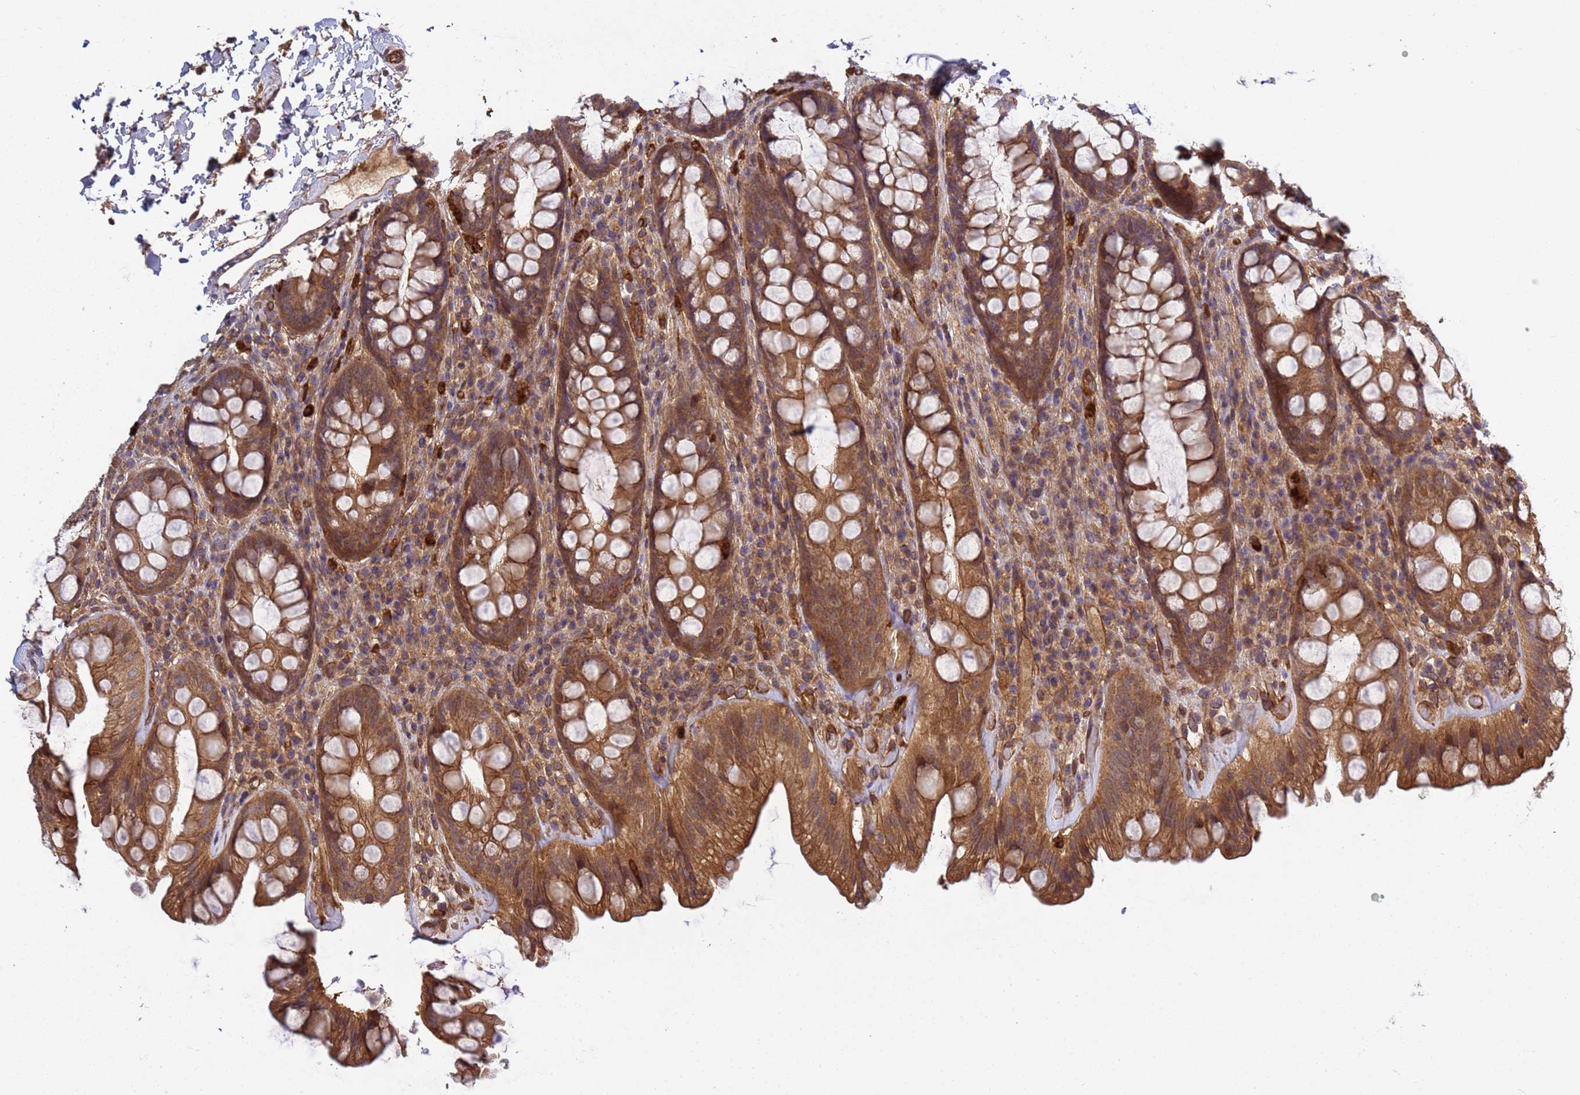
{"staining": {"intensity": "strong", "quantity": ">75%", "location": "cytoplasmic/membranous"}, "tissue": "rectum", "cell_type": "Glandular cells", "image_type": "normal", "snomed": [{"axis": "morphology", "description": "Normal tissue, NOS"}, {"axis": "topography", "description": "Rectum"}], "caption": "IHC image of normal rectum: rectum stained using immunohistochemistry exhibits high levels of strong protein expression localized specifically in the cytoplasmic/membranous of glandular cells, appearing as a cytoplasmic/membranous brown color.", "gene": "C8orf34", "patient": {"sex": "male", "age": 74}}